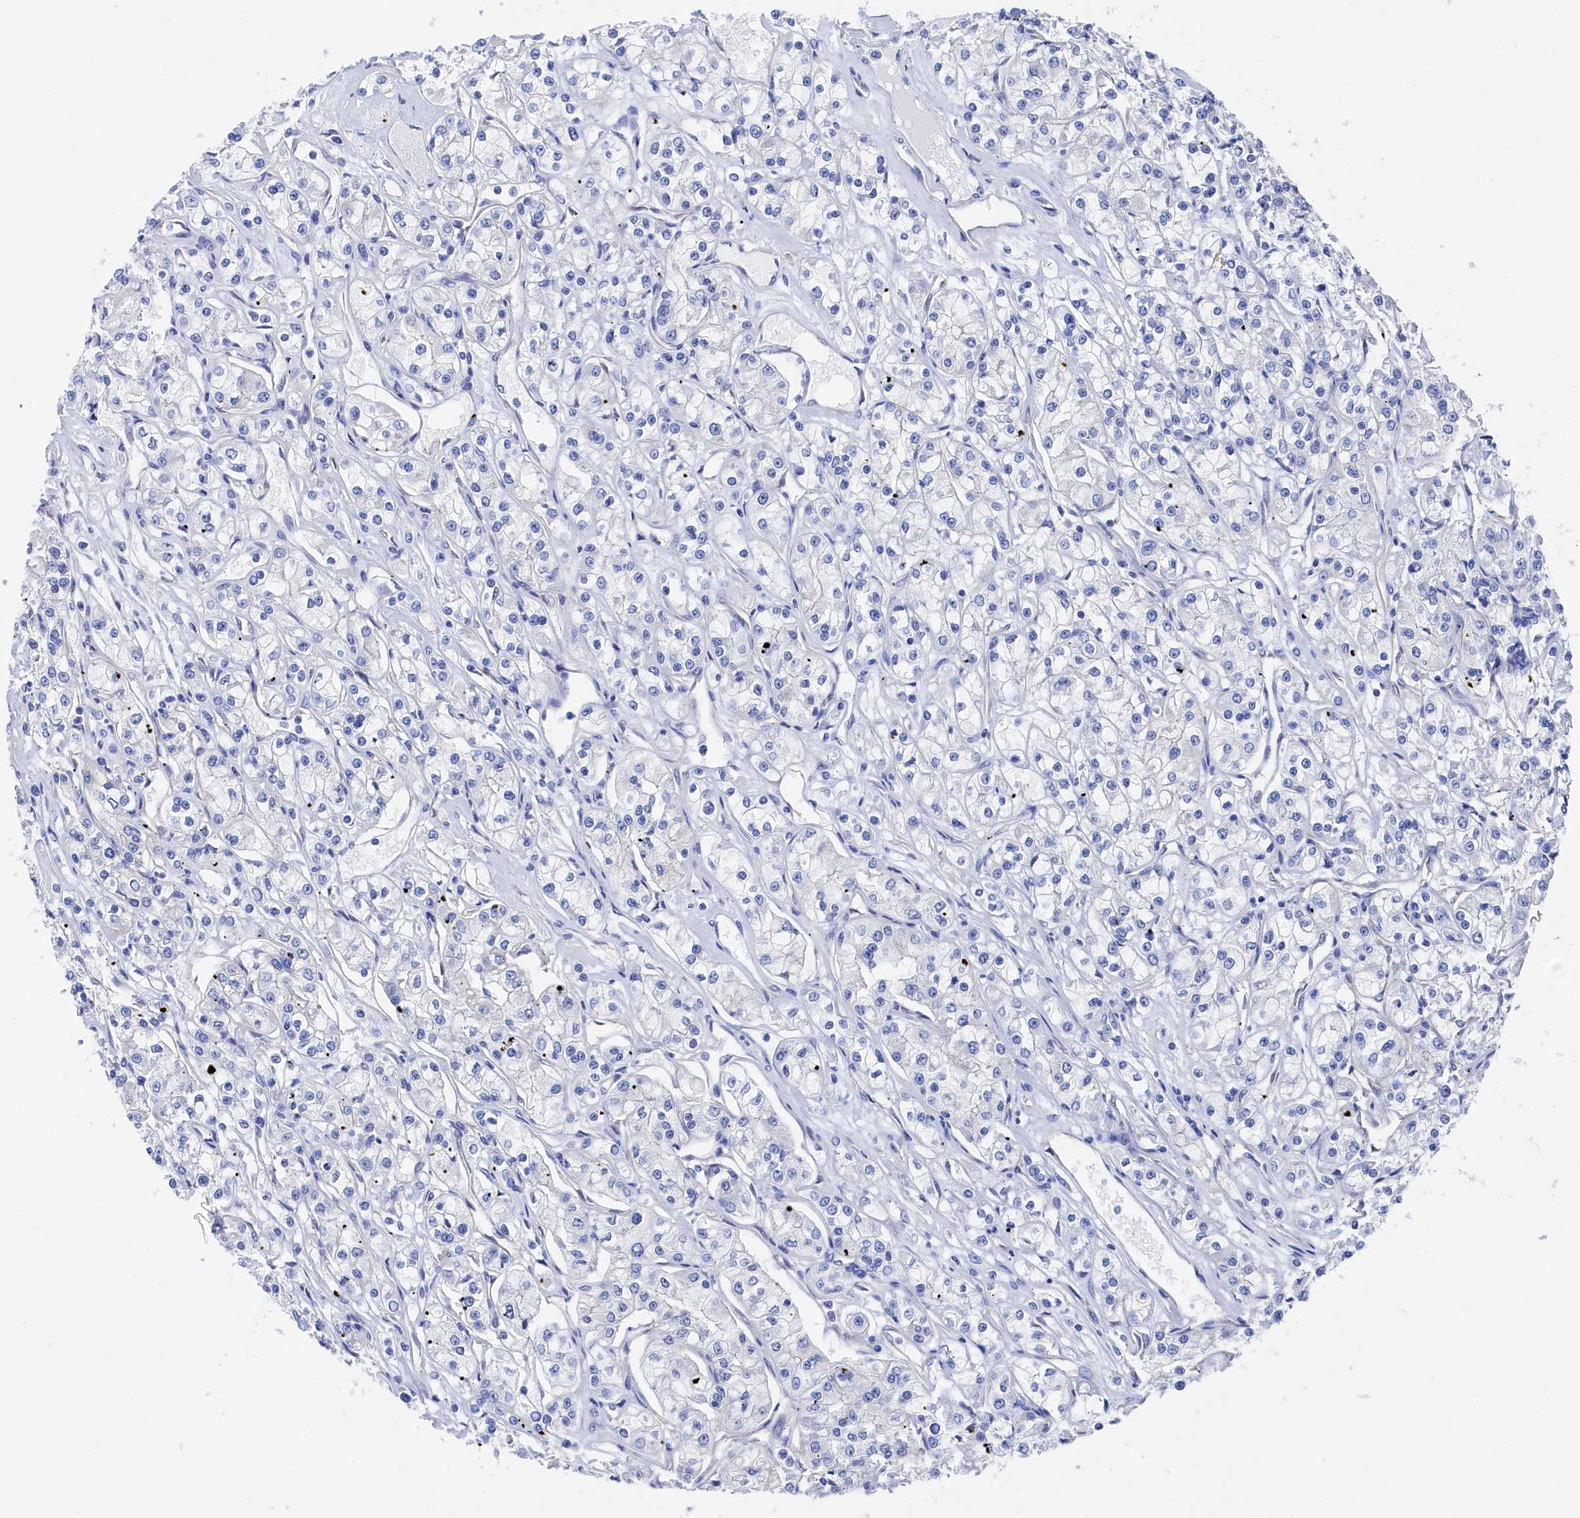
{"staining": {"intensity": "negative", "quantity": "none", "location": "none"}, "tissue": "renal cancer", "cell_type": "Tumor cells", "image_type": "cancer", "snomed": [{"axis": "morphology", "description": "Adenocarcinoma, NOS"}, {"axis": "topography", "description": "Kidney"}], "caption": "A high-resolution photomicrograph shows IHC staining of renal cancer, which demonstrates no significant expression in tumor cells.", "gene": "TMOD2", "patient": {"sex": "female", "age": 59}}